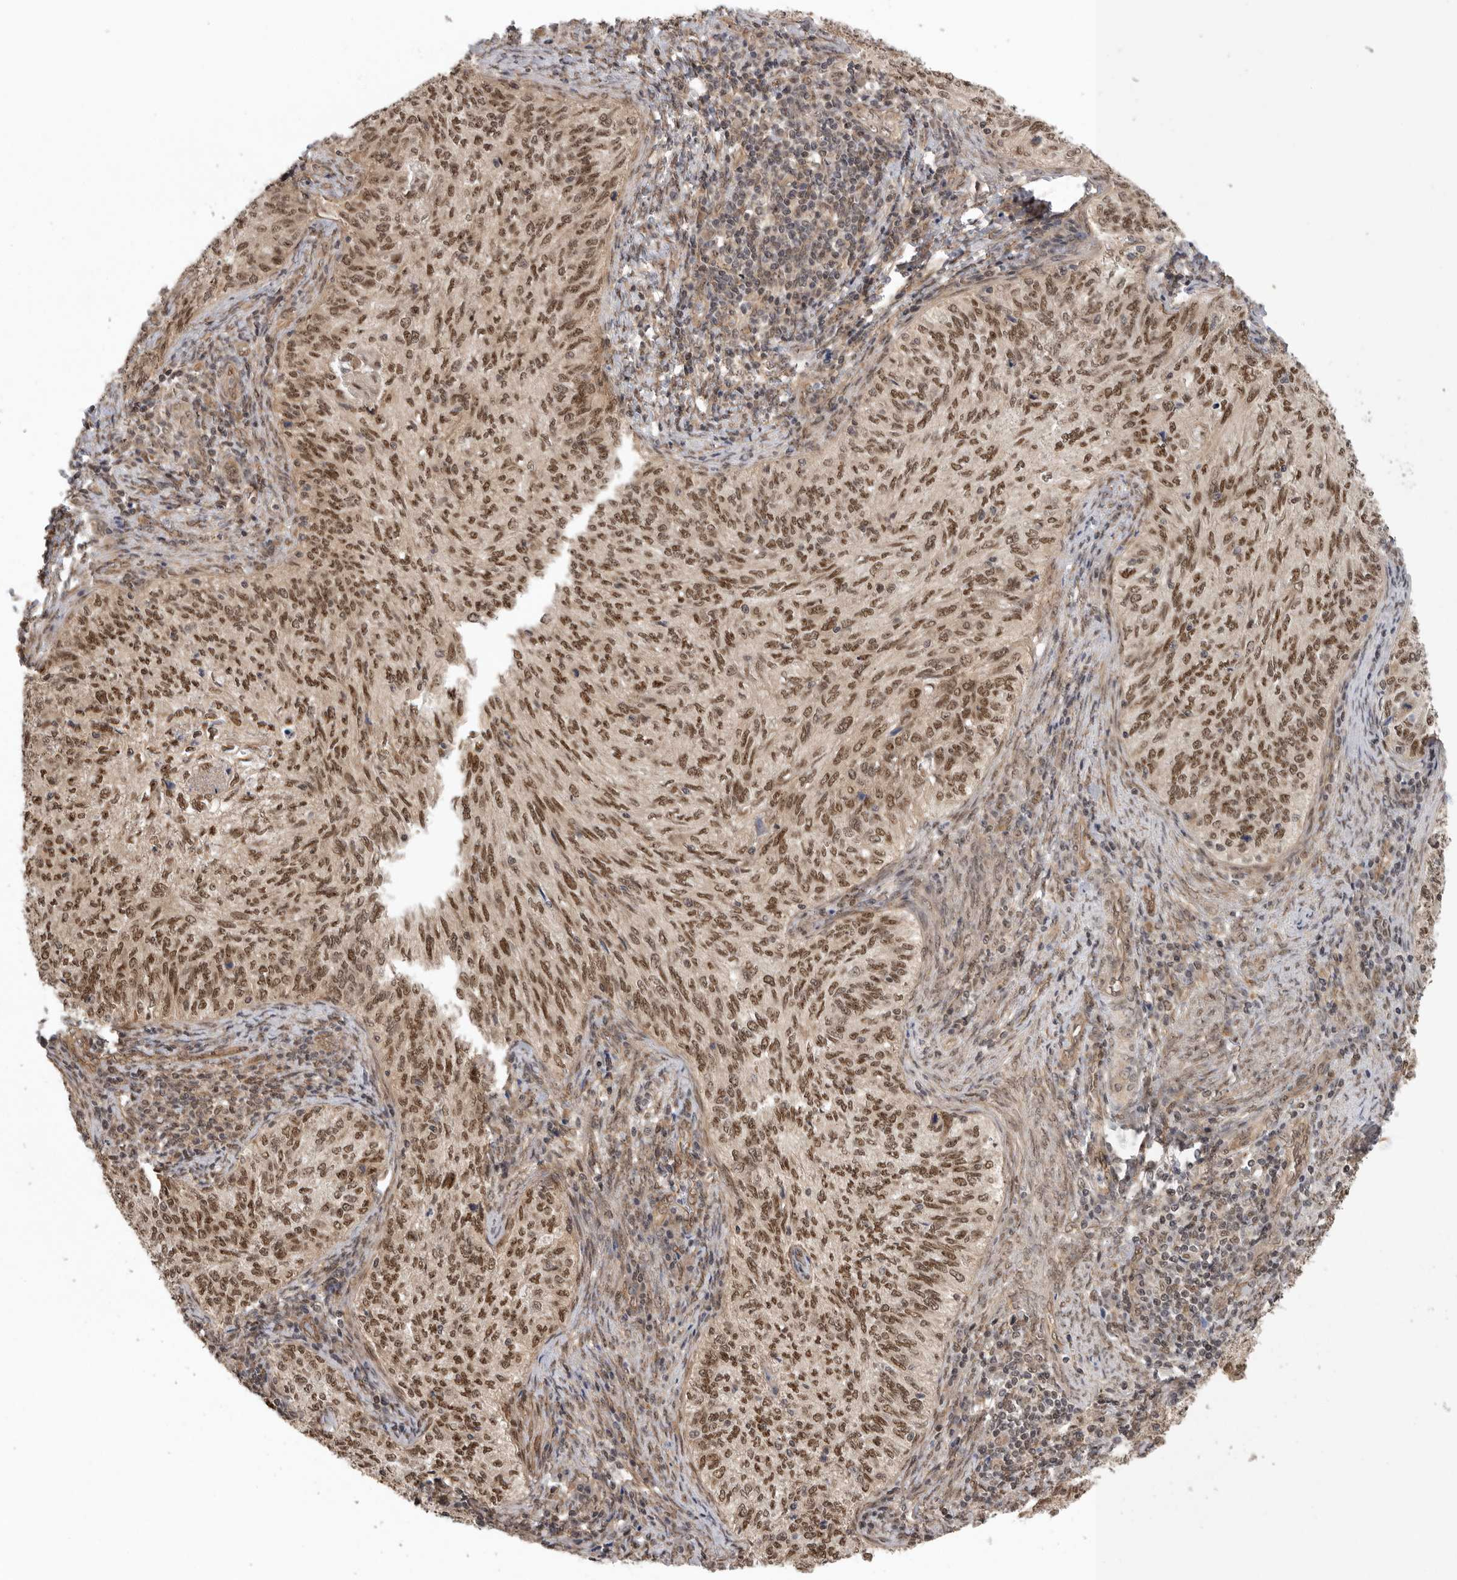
{"staining": {"intensity": "strong", "quantity": ">75%", "location": "cytoplasmic/membranous,nuclear"}, "tissue": "cervical cancer", "cell_type": "Tumor cells", "image_type": "cancer", "snomed": [{"axis": "morphology", "description": "Squamous cell carcinoma, NOS"}, {"axis": "topography", "description": "Cervix"}], "caption": "Human cervical cancer (squamous cell carcinoma) stained with a brown dye displays strong cytoplasmic/membranous and nuclear positive positivity in about >75% of tumor cells.", "gene": "VPS50", "patient": {"sex": "female", "age": 30}}